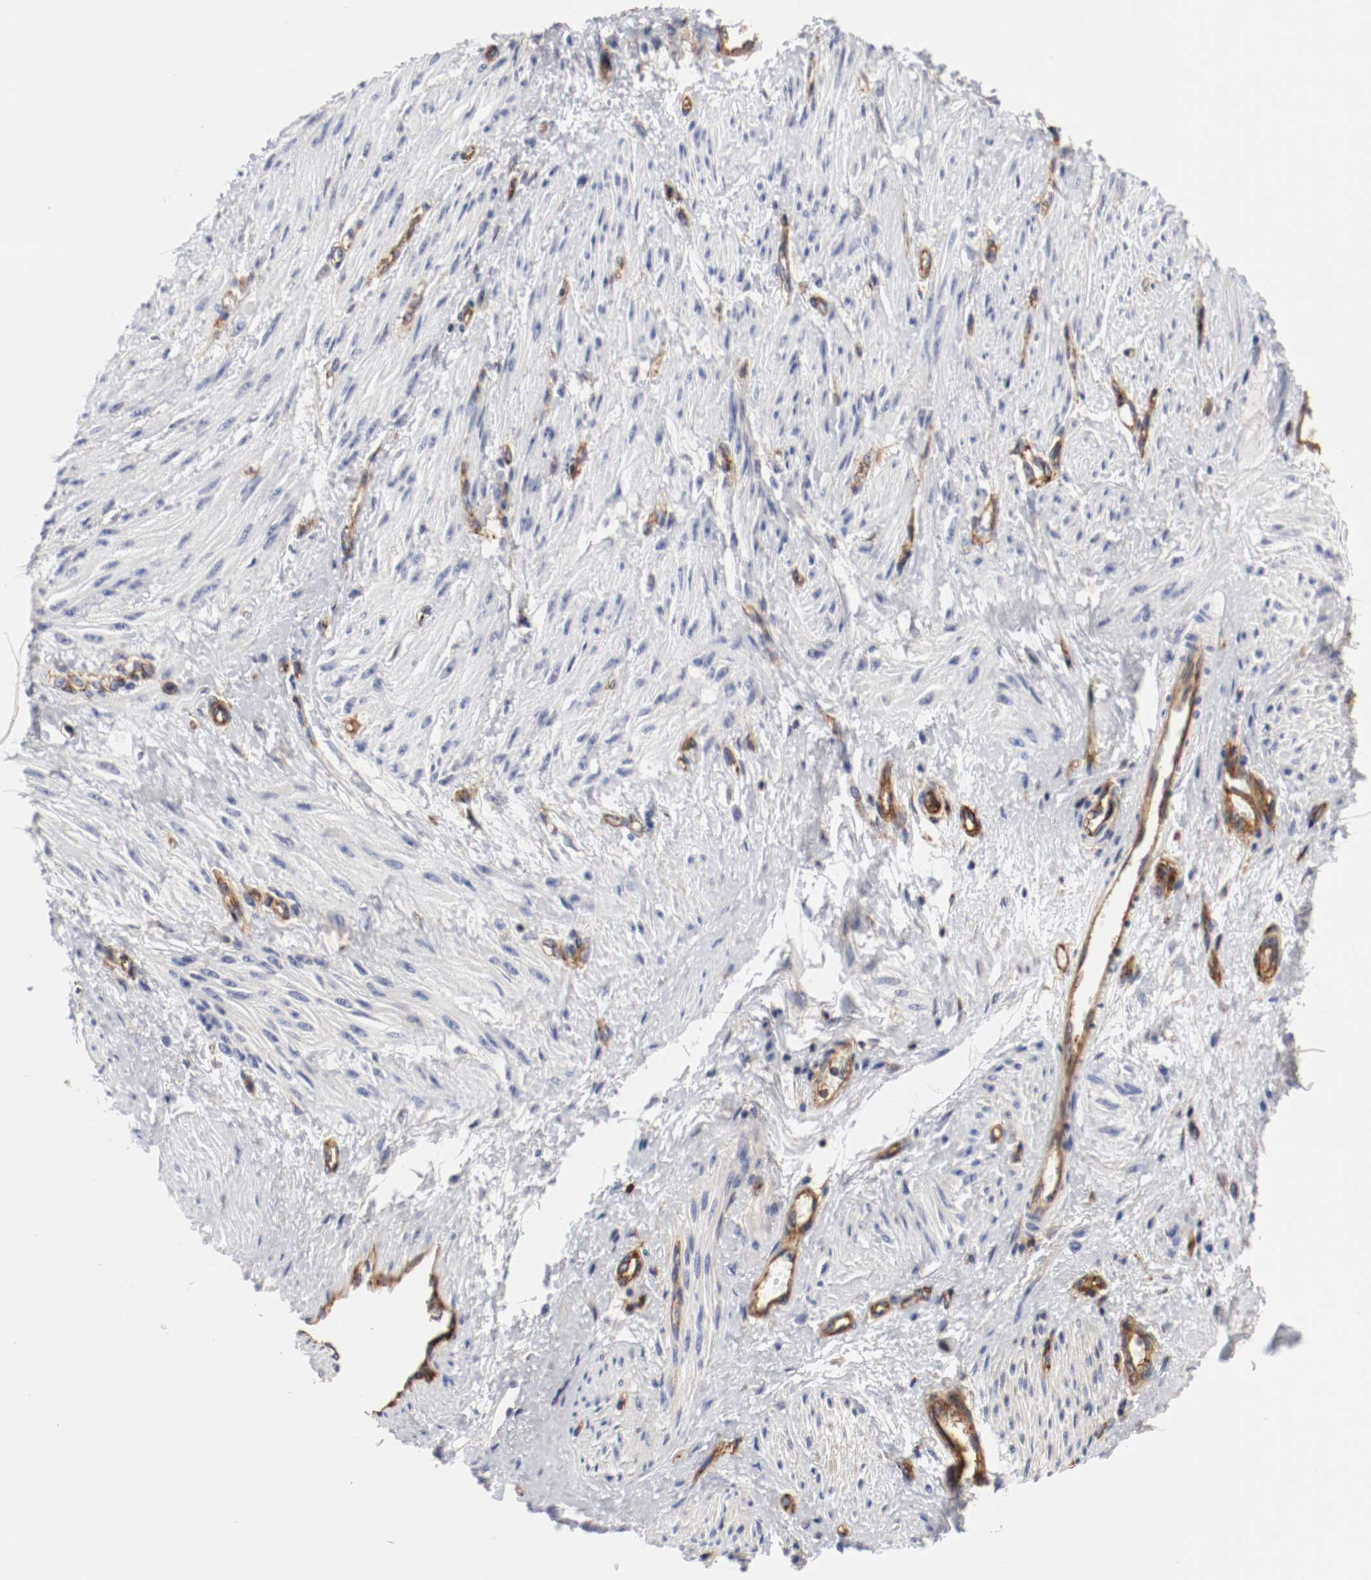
{"staining": {"intensity": "negative", "quantity": "none", "location": "none"}, "tissue": "smooth muscle", "cell_type": "Smooth muscle cells", "image_type": "normal", "snomed": [{"axis": "morphology", "description": "Normal tissue, NOS"}, {"axis": "topography", "description": "Smooth muscle"}, {"axis": "topography", "description": "Uterus"}], "caption": "High magnification brightfield microscopy of normal smooth muscle stained with DAB (3,3'-diaminobenzidine) (brown) and counterstained with hematoxylin (blue): smooth muscle cells show no significant staining.", "gene": "IFITM1", "patient": {"sex": "female", "age": 39}}